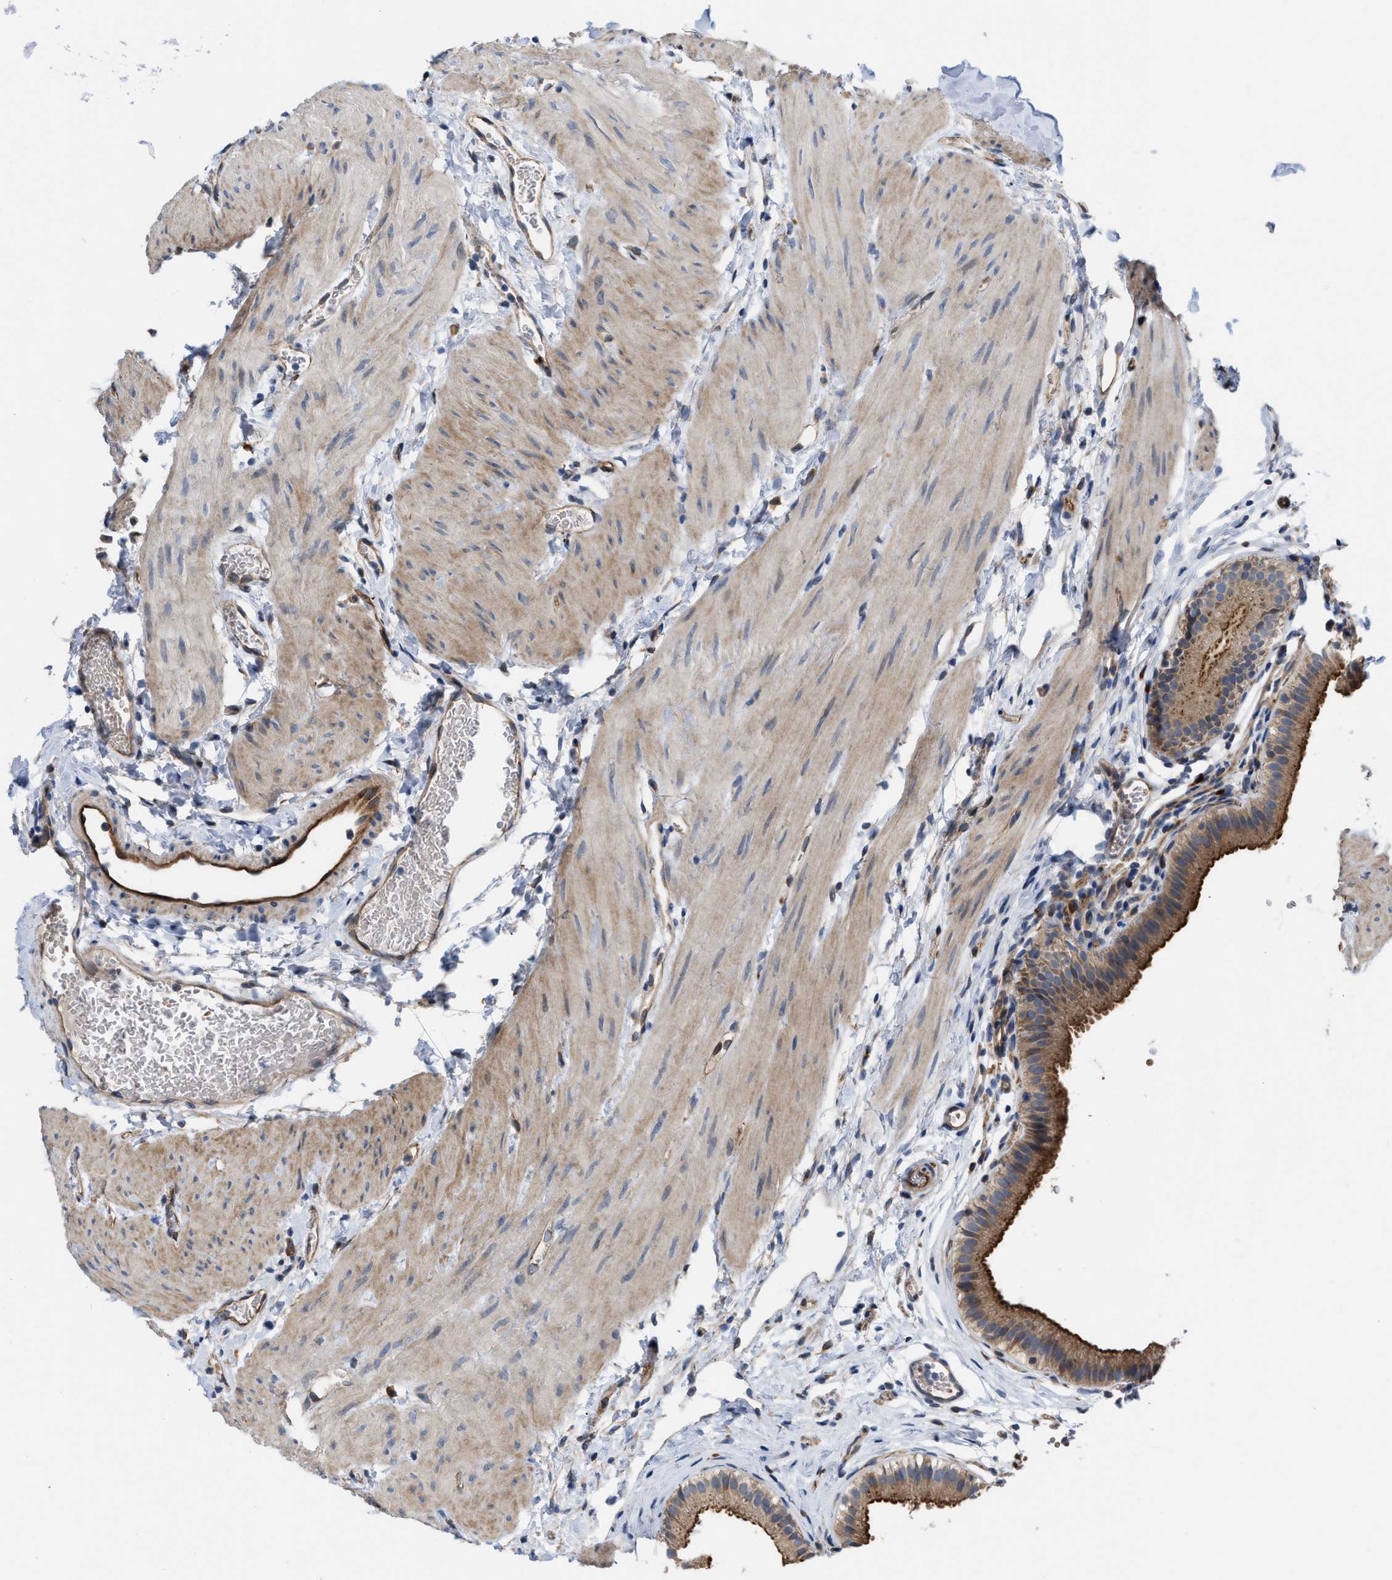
{"staining": {"intensity": "strong", "quantity": ">75%", "location": "cytoplasmic/membranous"}, "tissue": "gallbladder", "cell_type": "Glandular cells", "image_type": "normal", "snomed": [{"axis": "morphology", "description": "Normal tissue, NOS"}, {"axis": "topography", "description": "Gallbladder"}], "caption": "DAB immunohistochemical staining of unremarkable human gallbladder exhibits strong cytoplasmic/membranous protein positivity in approximately >75% of glandular cells.", "gene": "SLC4A11", "patient": {"sex": "female", "age": 26}}